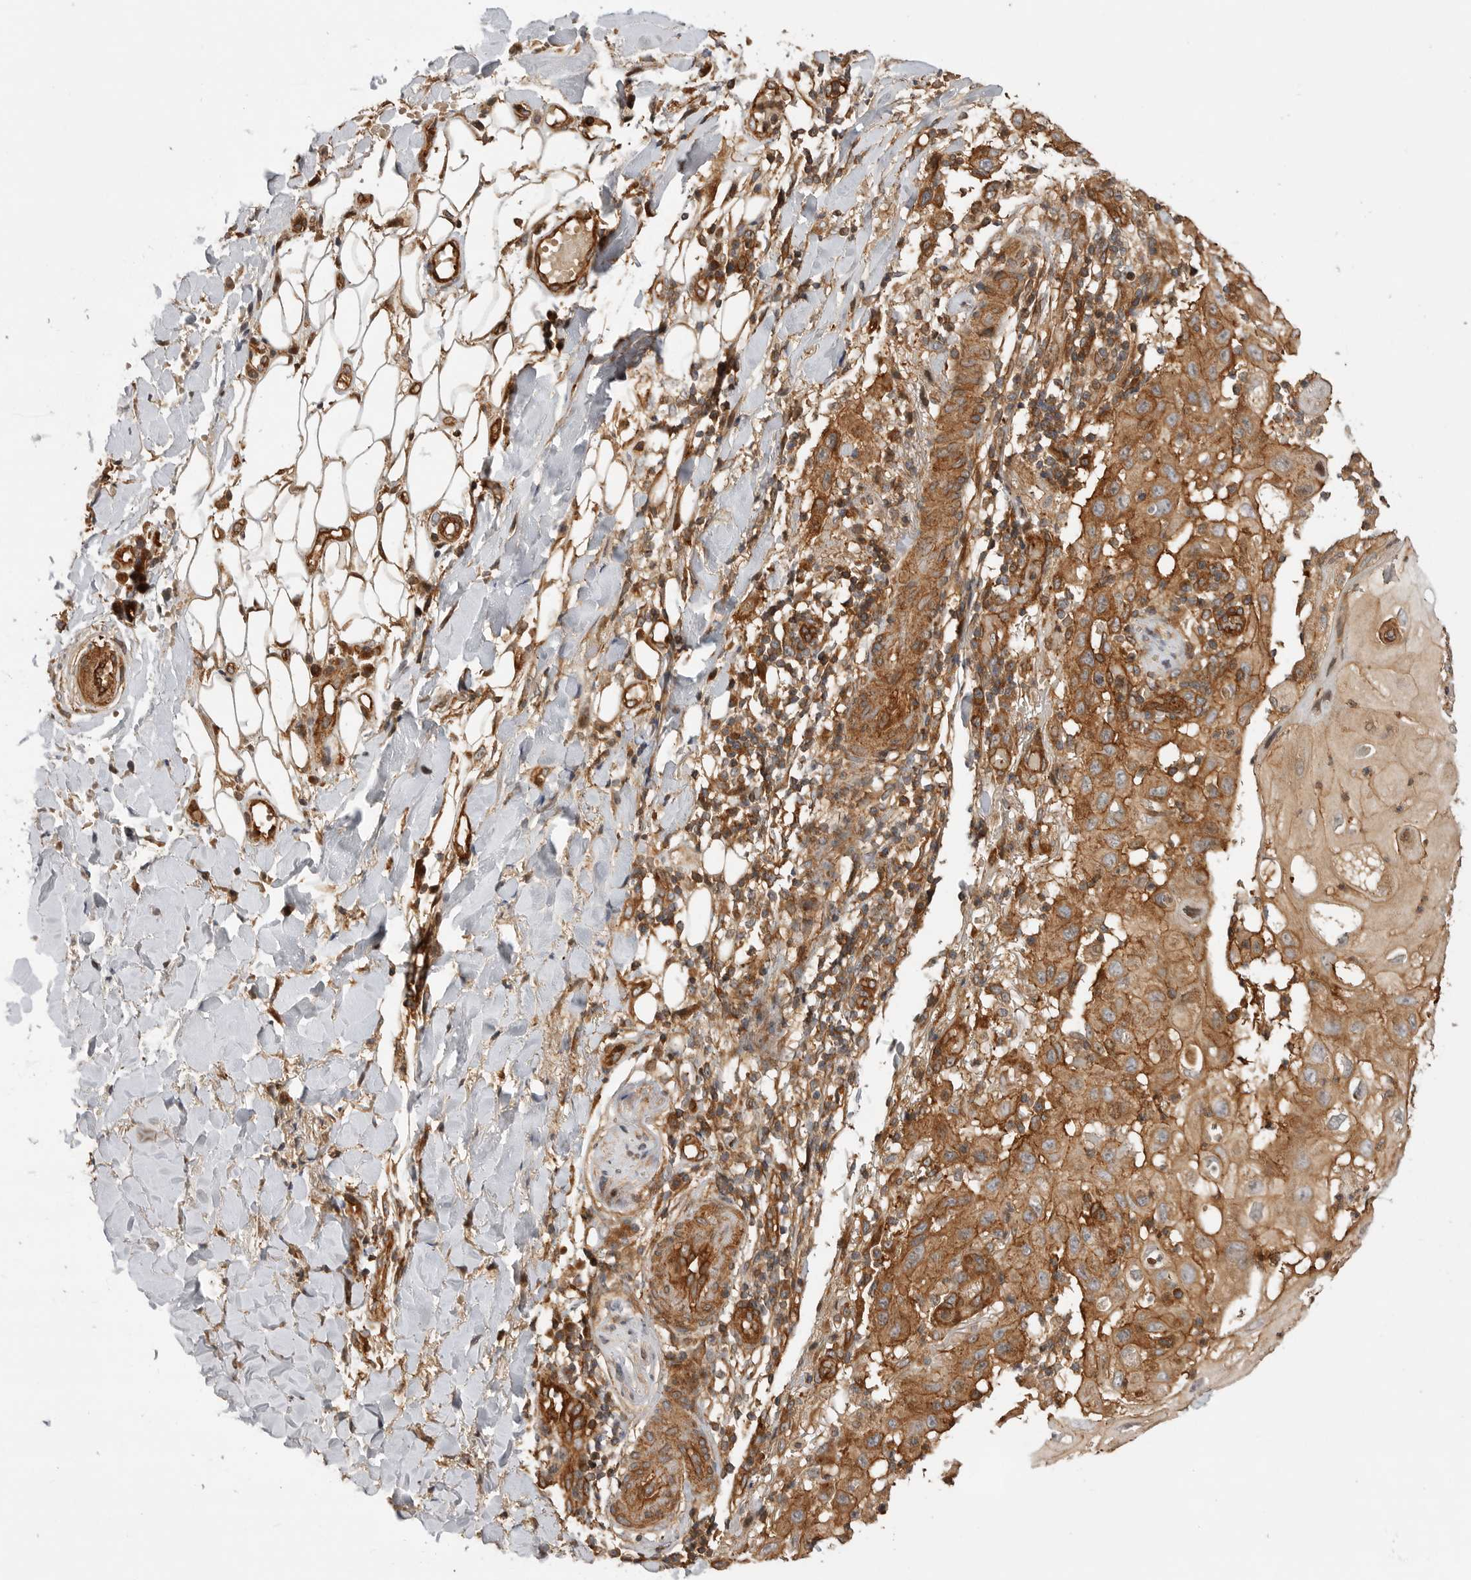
{"staining": {"intensity": "moderate", "quantity": ">75%", "location": "cytoplasmic/membranous"}, "tissue": "skin cancer", "cell_type": "Tumor cells", "image_type": "cancer", "snomed": [{"axis": "morphology", "description": "Normal tissue, NOS"}, {"axis": "morphology", "description": "Squamous cell carcinoma, NOS"}, {"axis": "topography", "description": "Skin"}], "caption": "A histopathology image of squamous cell carcinoma (skin) stained for a protein exhibits moderate cytoplasmic/membranous brown staining in tumor cells.", "gene": "GPATCH2", "patient": {"sex": "female", "age": 96}}